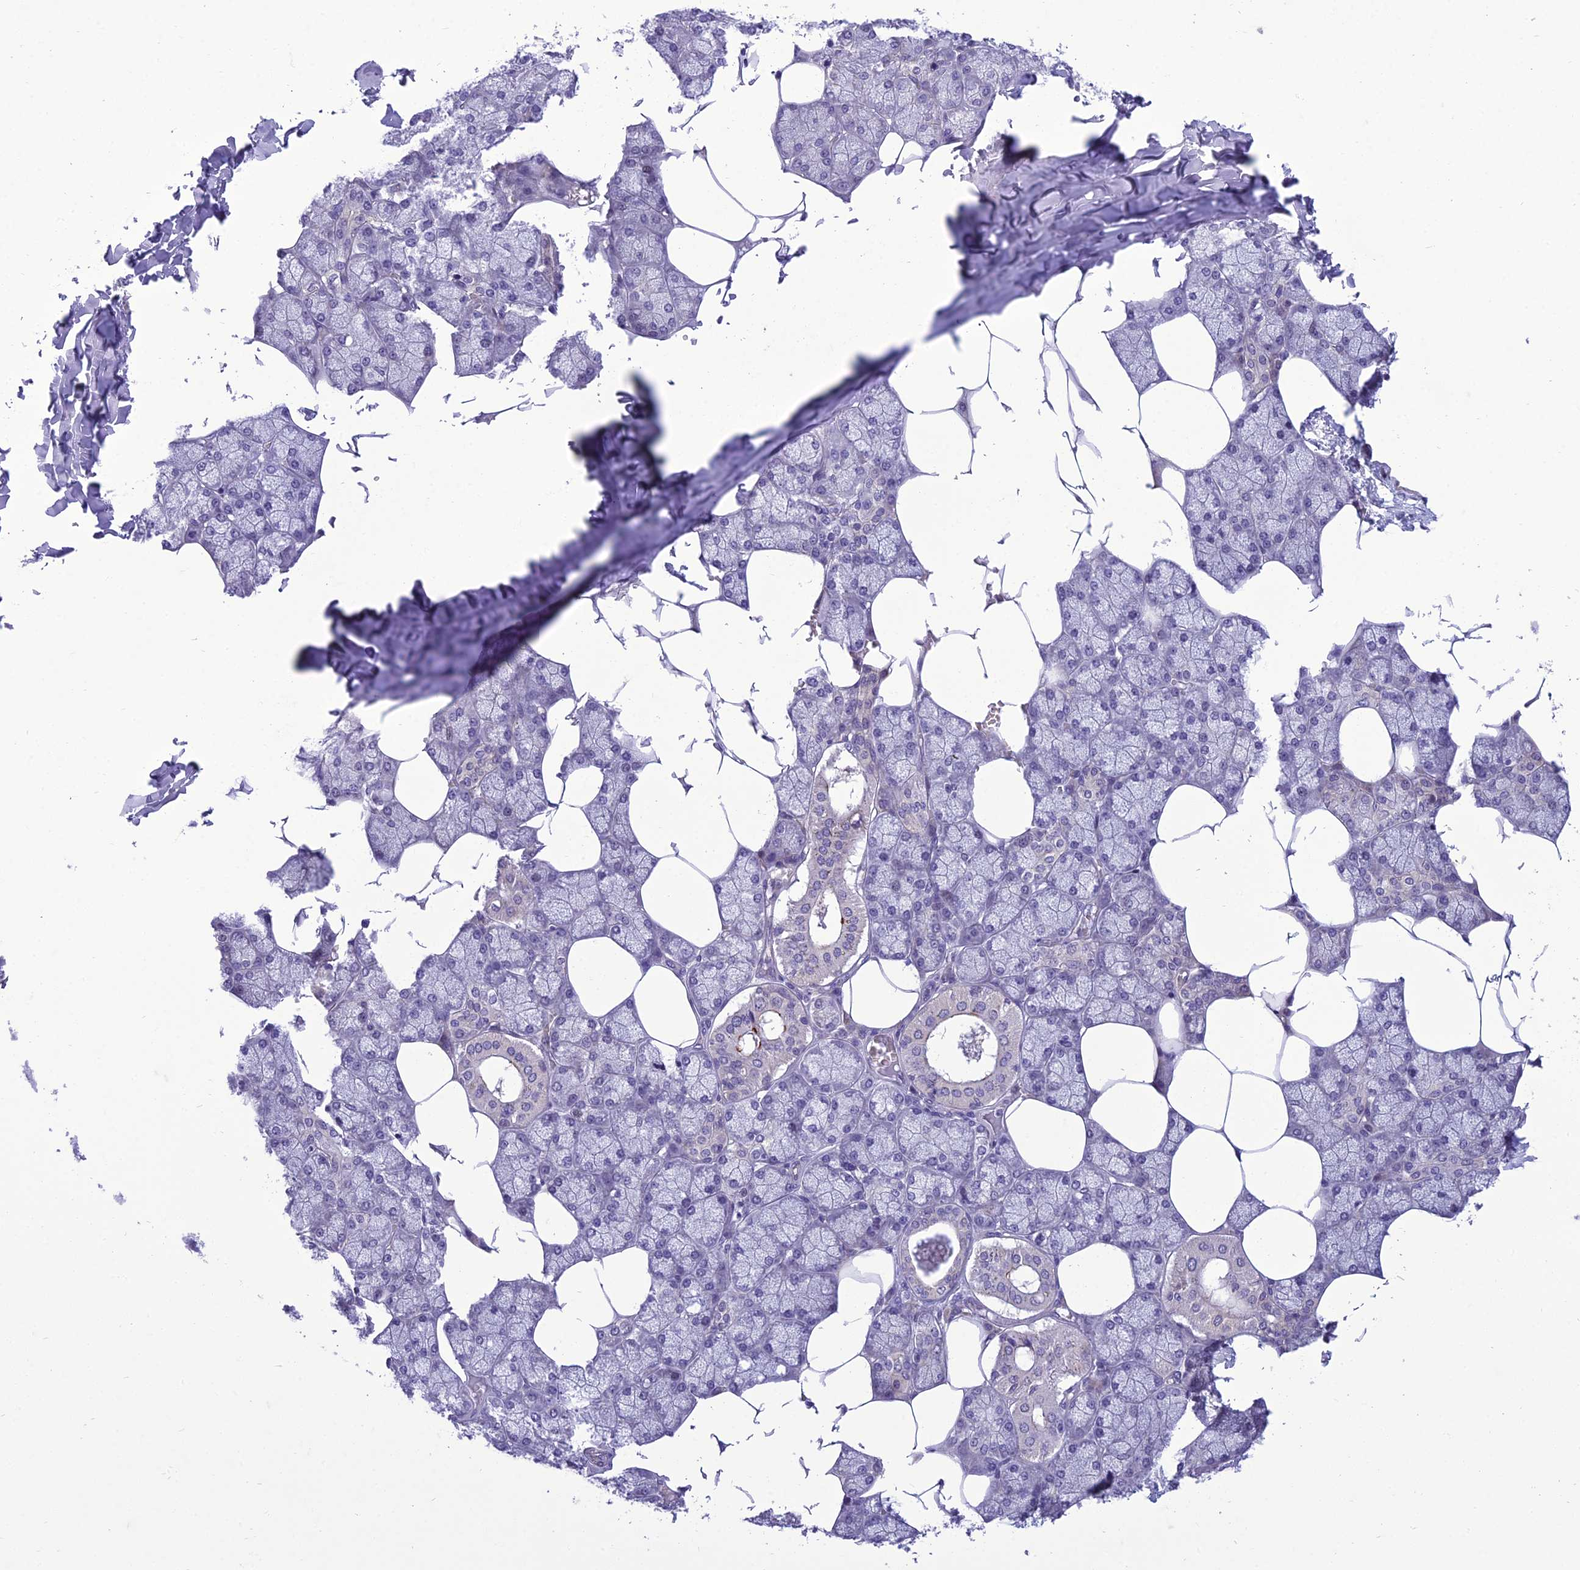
{"staining": {"intensity": "moderate", "quantity": "<25%", "location": "cytoplasmic/membranous"}, "tissue": "salivary gland", "cell_type": "Glandular cells", "image_type": "normal", "snomed": [{"axis": "morphology", "description": "Normal tissue, NOS"}, {"axis": "topography", "description": "Salivary gland"}], "caption": "A brown stain highlights moderate cytoplasmic/membranous expression of a protein in glandular cells of benign human salivary gland. The staining was performed using DAB to visualize the protein expression in brown, while the nuclei were stained in blue with hematoxylin (Magnification: 20x).", "gene": "GAB4", "patient": {"sex": "male", "age": 62}}